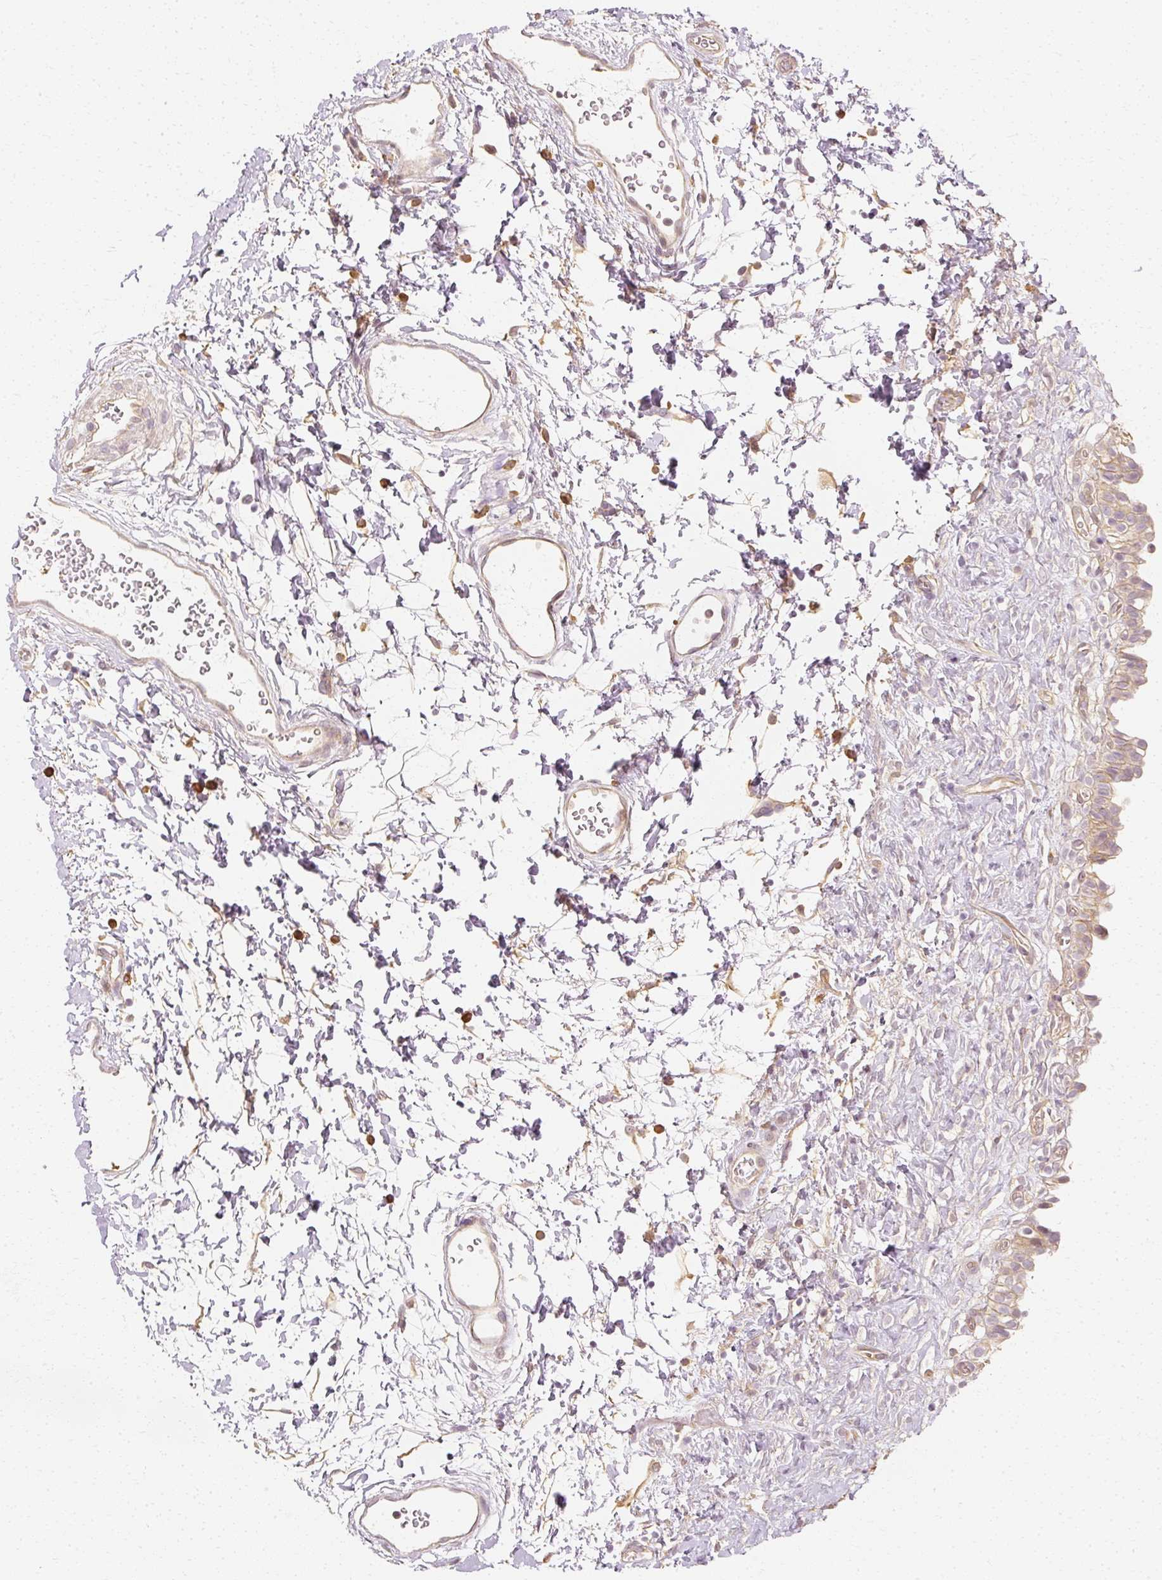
{"staining": {"intensity": "weak", "quantity": "25%-75%", "location": "cytoplasmic/membranous"}, "tissue": "urinary bladder", "cell_type": "Urothelial cells", "image_type": "normal", "snomed": [{"axis": "morphology", "description": "Normal tissue, NOS"}, {"axis": "topography", "description": "Urinary bladder"}], "caption": "DAB immunohistochemical staining of normal urinary bladder shows weak cytoplasmic/membranous protein positivity in about 25%-75% of urothelial cells. The staining was performed using DAB, with brown indicating positive protein expression. Nuclei are stained blue with hematoxylin.", "gene": "GNAQ", "patient": {"sex": "male", "age": 51}}